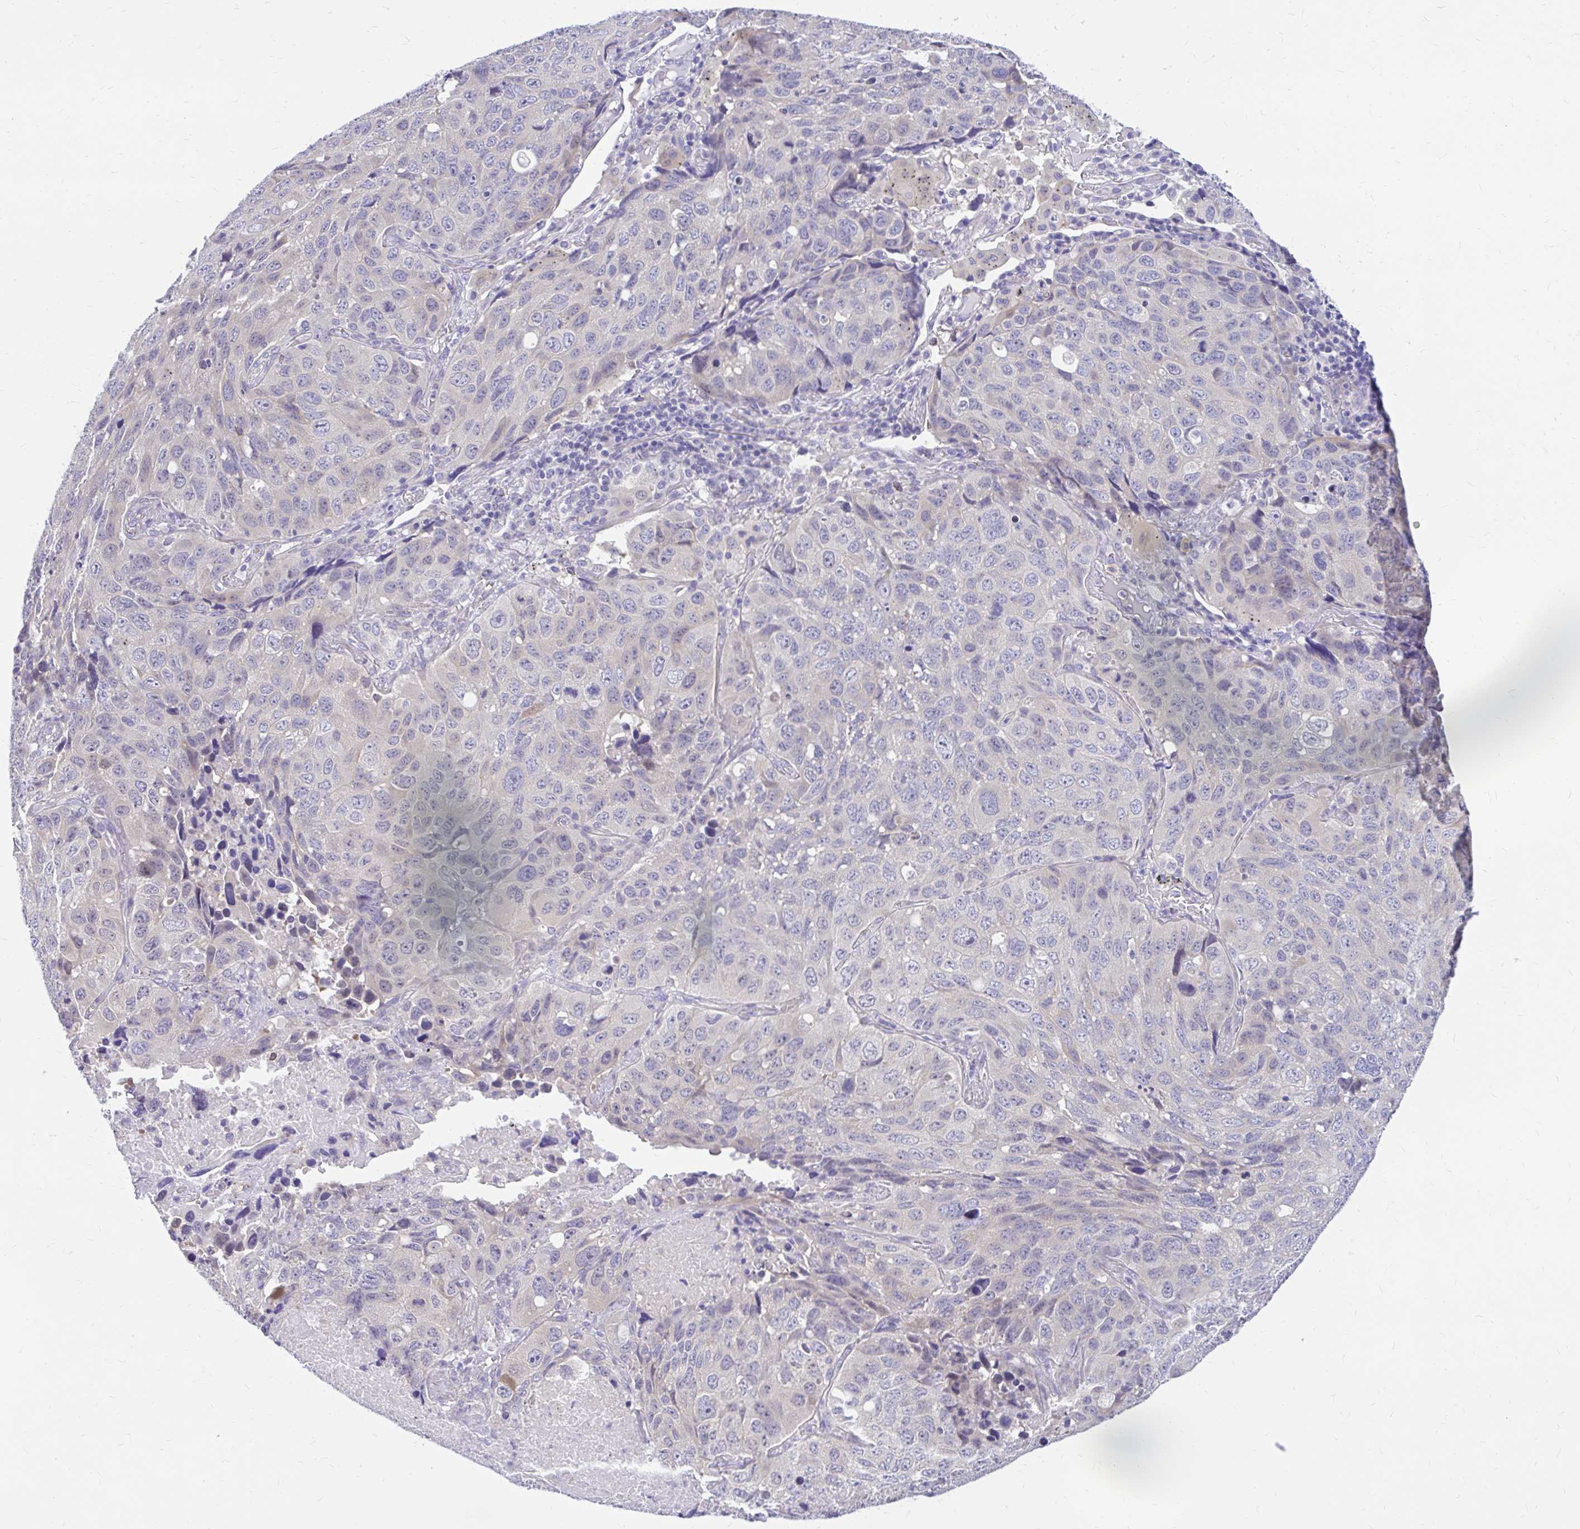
{"staining": {"intensity": "negative", "quantity": "none", "location": "none"}, "tissue": "lung cancer", "cell_type": "Tumor cells", "image_type": "cancer", "snomed": [{"axis": "morphology", "description": "Squamous cell carcinoma, NOS"}, {"axis": "topography", "description": "Lung"}], "caption": "Immunohistochemical staining of lung cancer displays no significant staining in tumor cells.", "gene": "MAP1LC3A", "patient": {"sex": "male", "age": 60}}